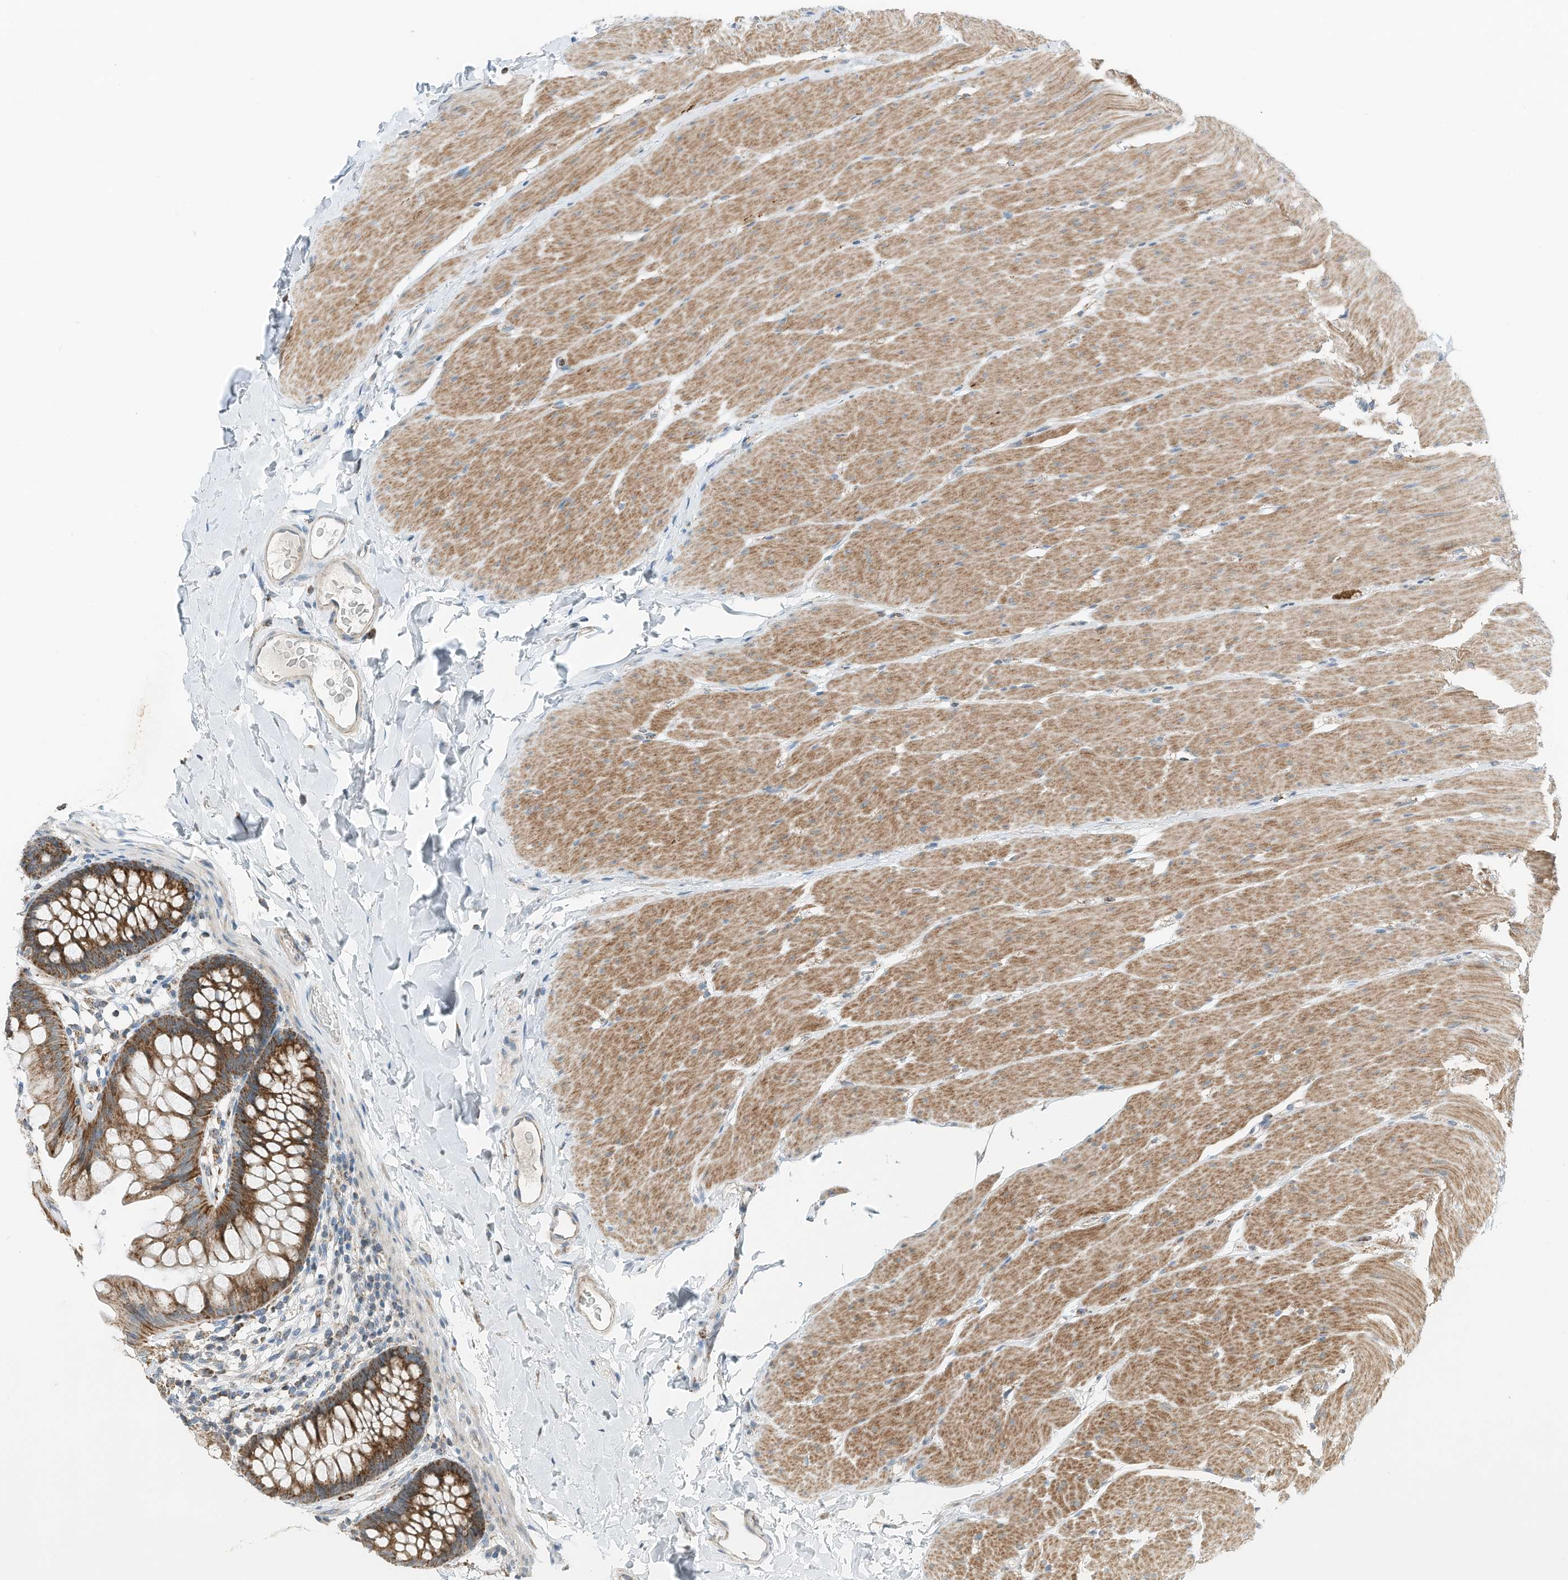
{"staining": {"intensity": "weak", "quantity": ">75%", "location": "cytoplasmic/membranous"}, "tissue": "colon", "cell_type": "Endothelial cells", "image_type": "normal", "snomed": [{"axis": "morphology", "description": "Normal tissue, NOS"}, {"axis": "topography", "description": "Colon"}], "caption": "Unremarkable colon shows weak cytoplasmic/membranous staining in approximately >75% of endothelial cells.", "gene": "RMND1", "patient": {"sex": "female", "age": 62}}